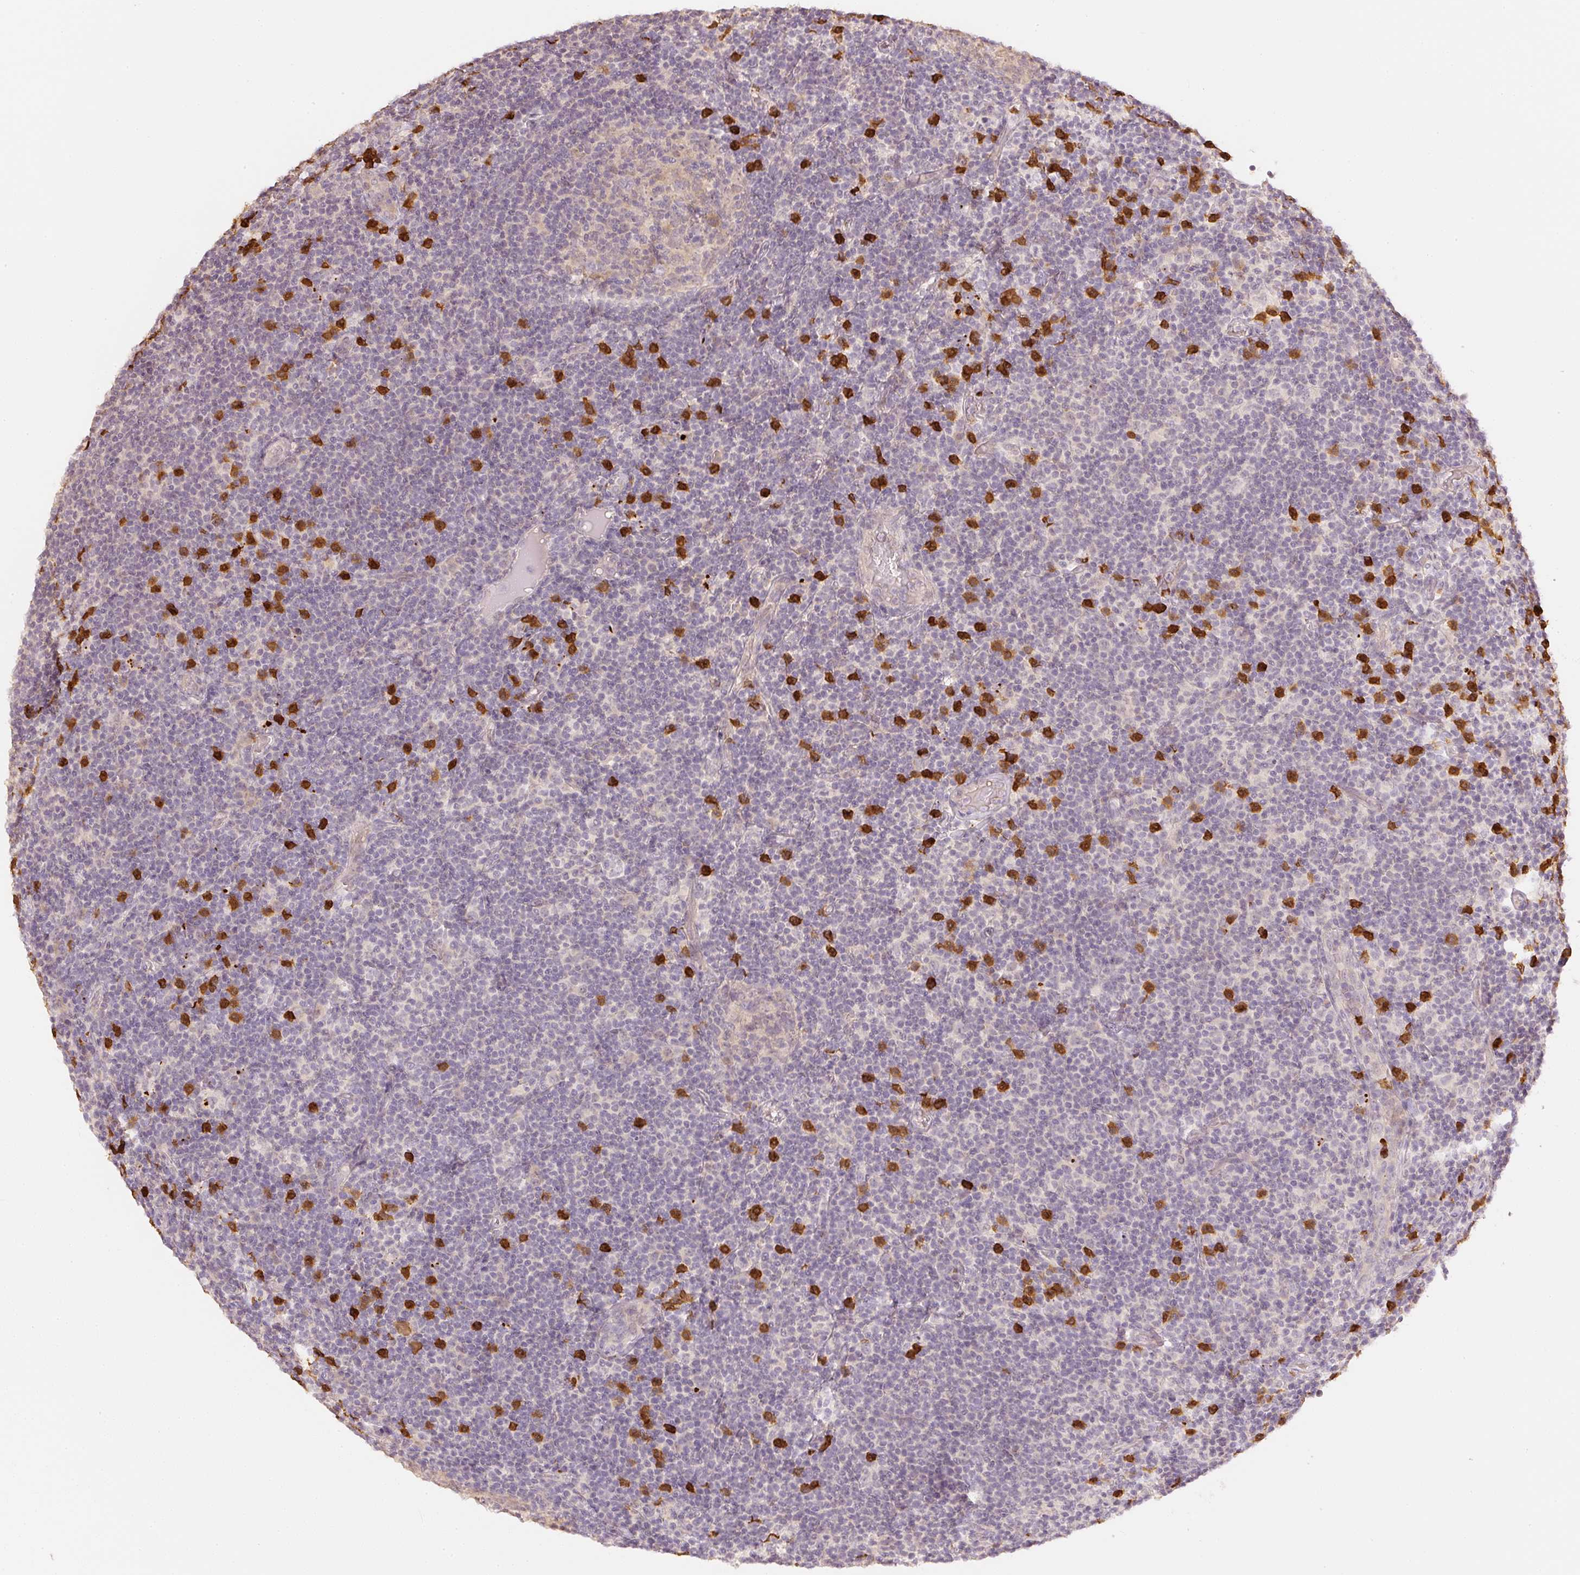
{"staining": {"intensity": "negative", "quantity": "none", "location": "none"}, "tissue": "lymphoma", "cell_type": "Tumor cells", "image_type": "cancer", "snomed": [{"axis": "morphology", "description": "Hodgkin's disease, NOS"}, {"axis": "topography", "description": "Lymph node"}], "caption": "A photomicrograph of human lymphoma is negative for staining in tumor cells. (DAB IHC with hematoxylin counter stain).", "gene": "GZMA", "patient": {"sex": "female", "age": 57}}